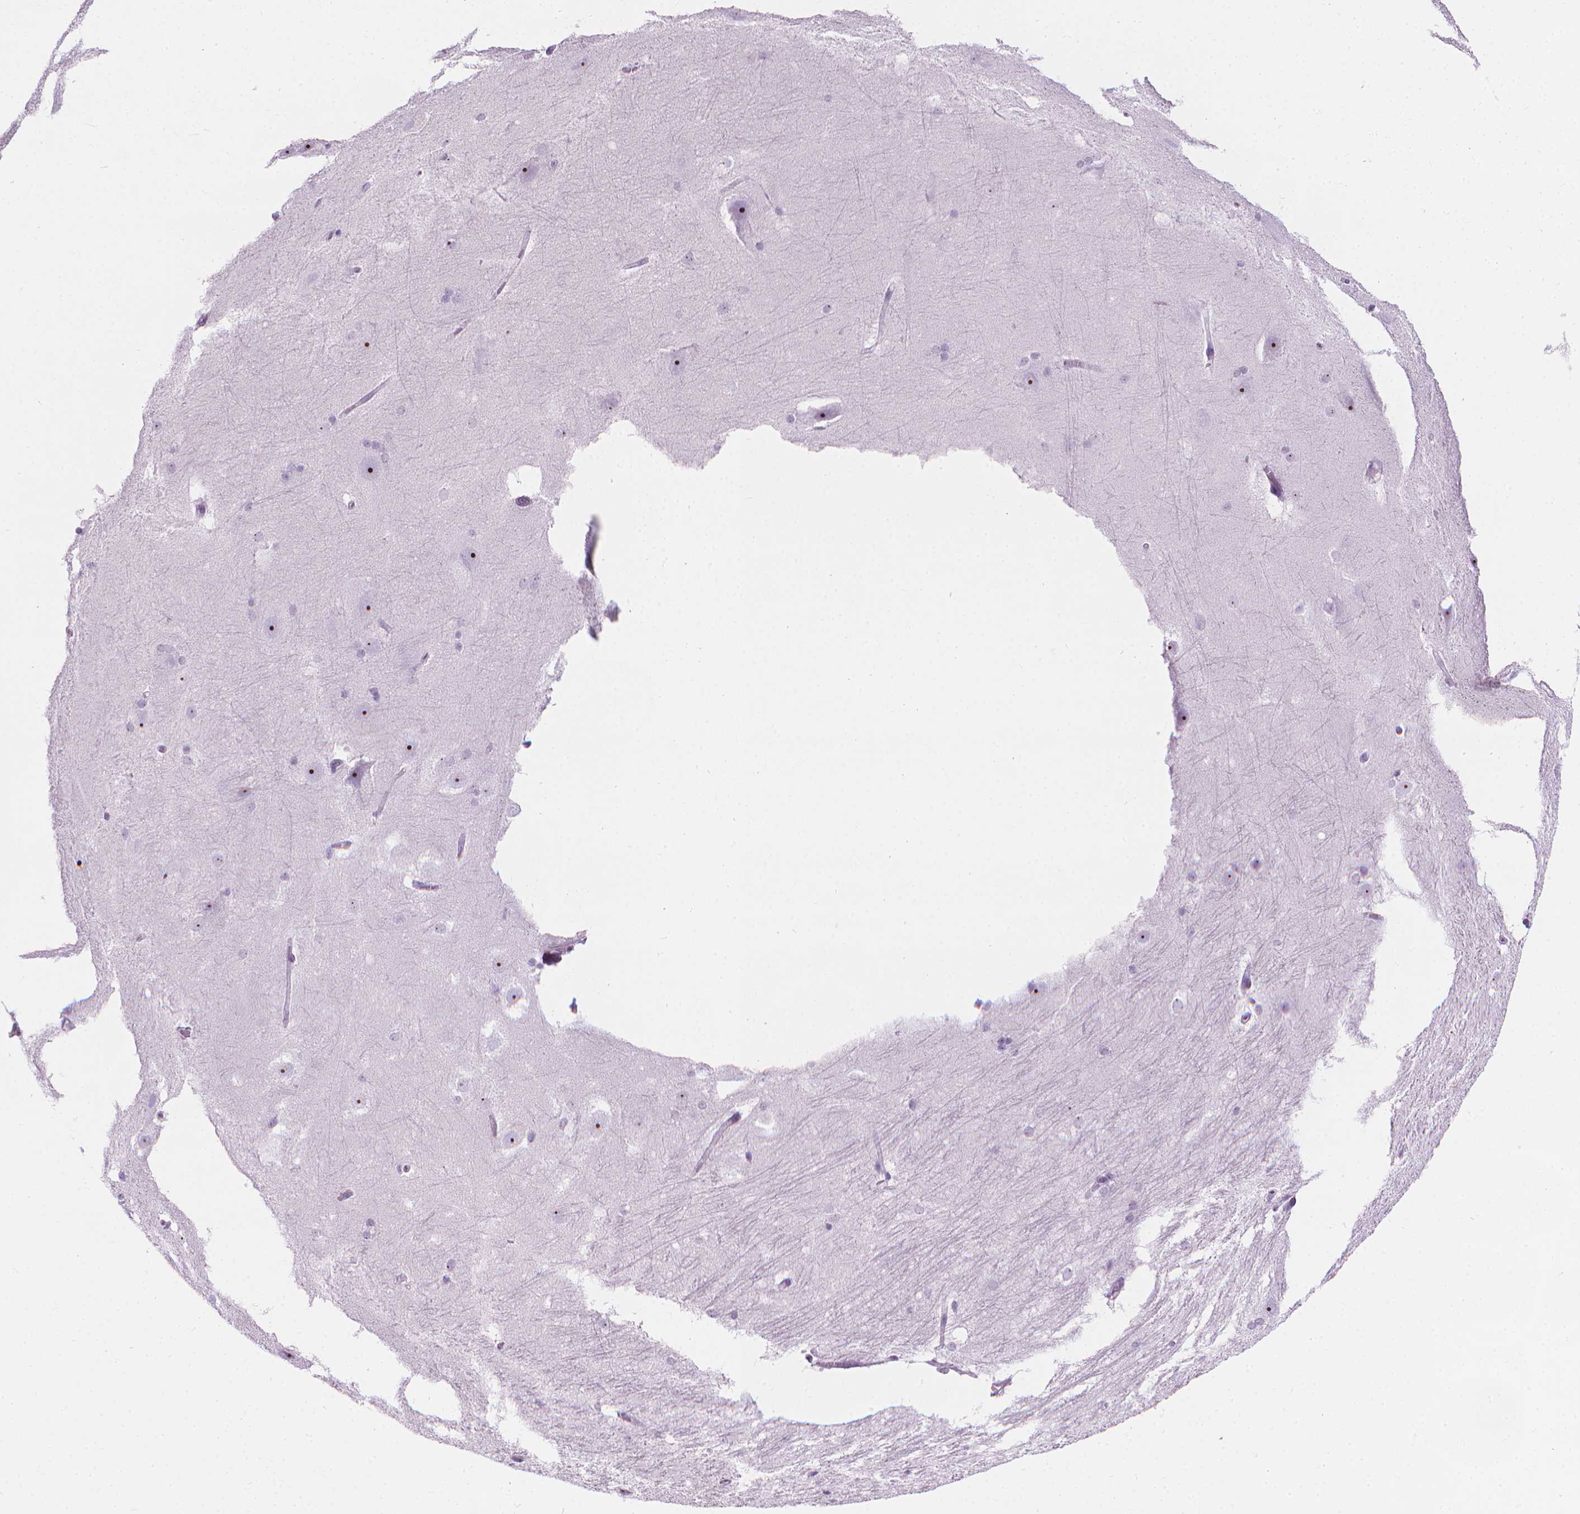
{"staining": {"intensity": "negative", "quantity": "none", "location": "none"}, "tissue": "hippocampus", "cell_type": "Glial cells", "image_type": "normal", "snomed": [{"axis": "morphology", "description": "Normal tissue, NOS"}, {"axis": "topography", "description": "Cerebral cortex"}, {"axis": "topography", "description": "Hippocampus"}], "caption": "This is a histopathology image of IHC staining of benign hippocampus, which shows no expression in glial cells. (Immunohistochemistry (ihc), brightfield microscopy, high magnification).", "gene": "NOL7", "patient": {"sex": "female", "age": 19}}